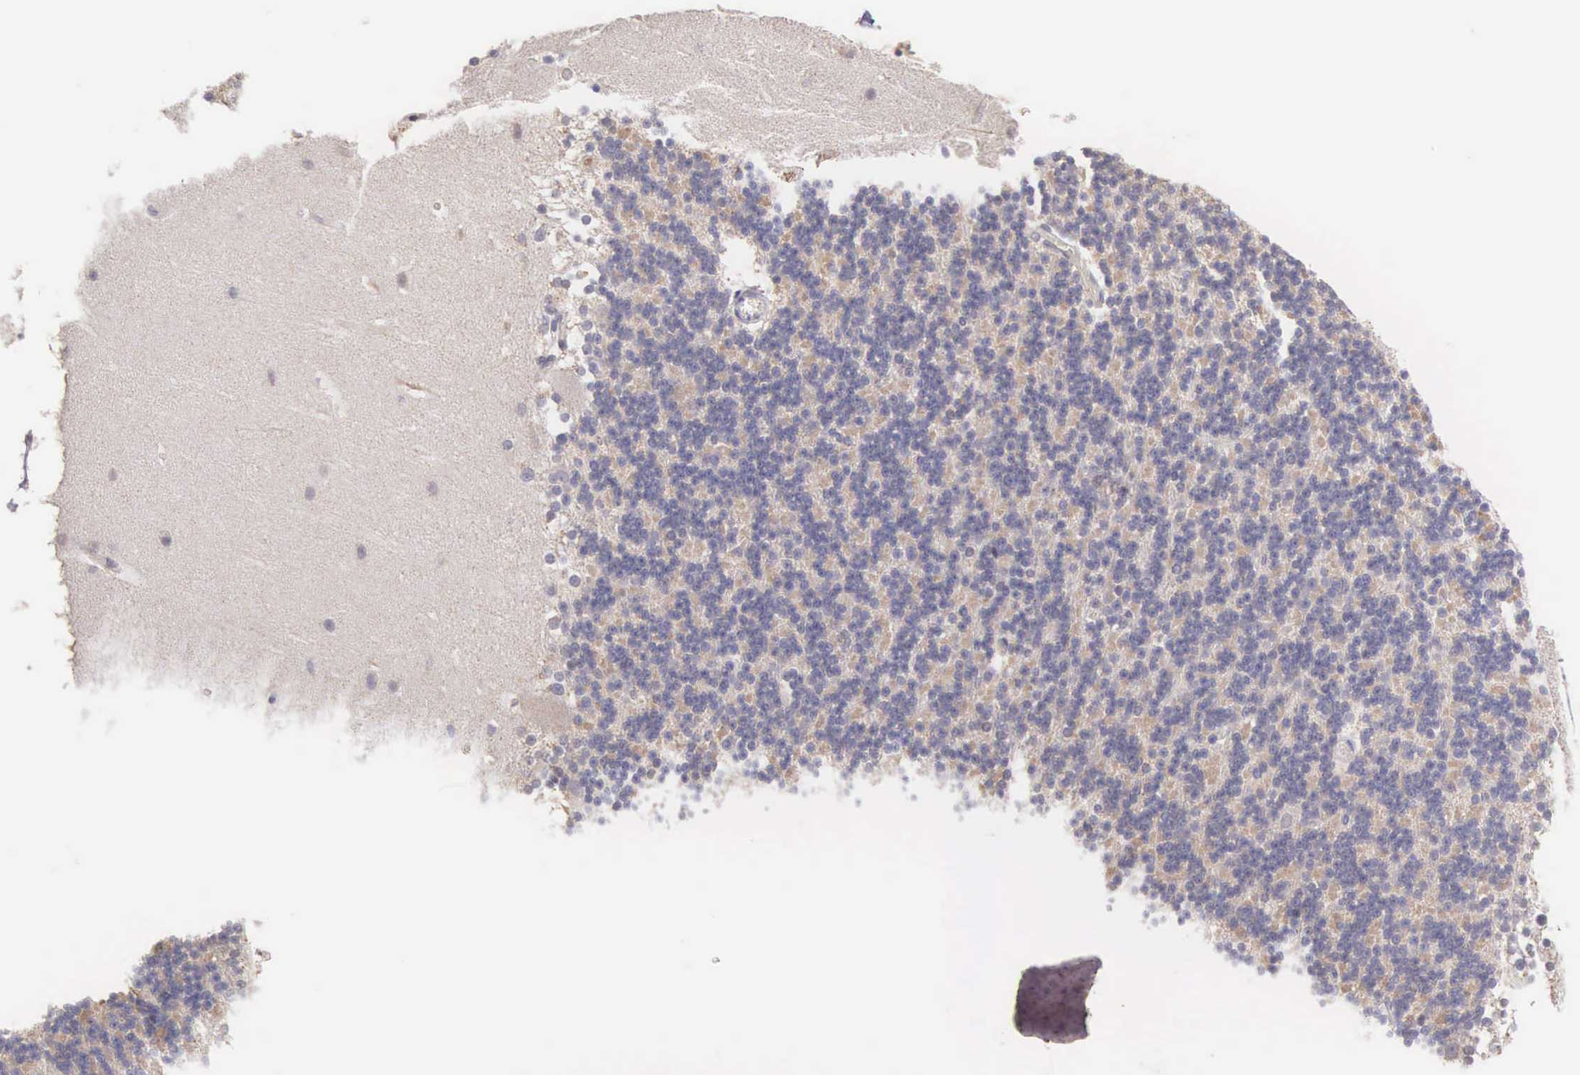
{"staining": {"intensity": "weak", "quantity": "25%-75%", "location": "cytoplasmic/membranous"}, "tissue": "cerebellum", "cell_type": "Cells in granular layer", "image_type": "normal", "snomed": [{"axis": "morphology", "description": "Normal tissue, NOS"}, {"axis": "topography", "description": "Cerebellum"}], "caption": "Cerebellum stained for a protein (brown) demonstrates weak cytoplasmic/membranous positive positivity in approximately 25%-75% of cells in granular layer.", "gene": "PIR", "patient": {"sex": "female", "age": 19}}